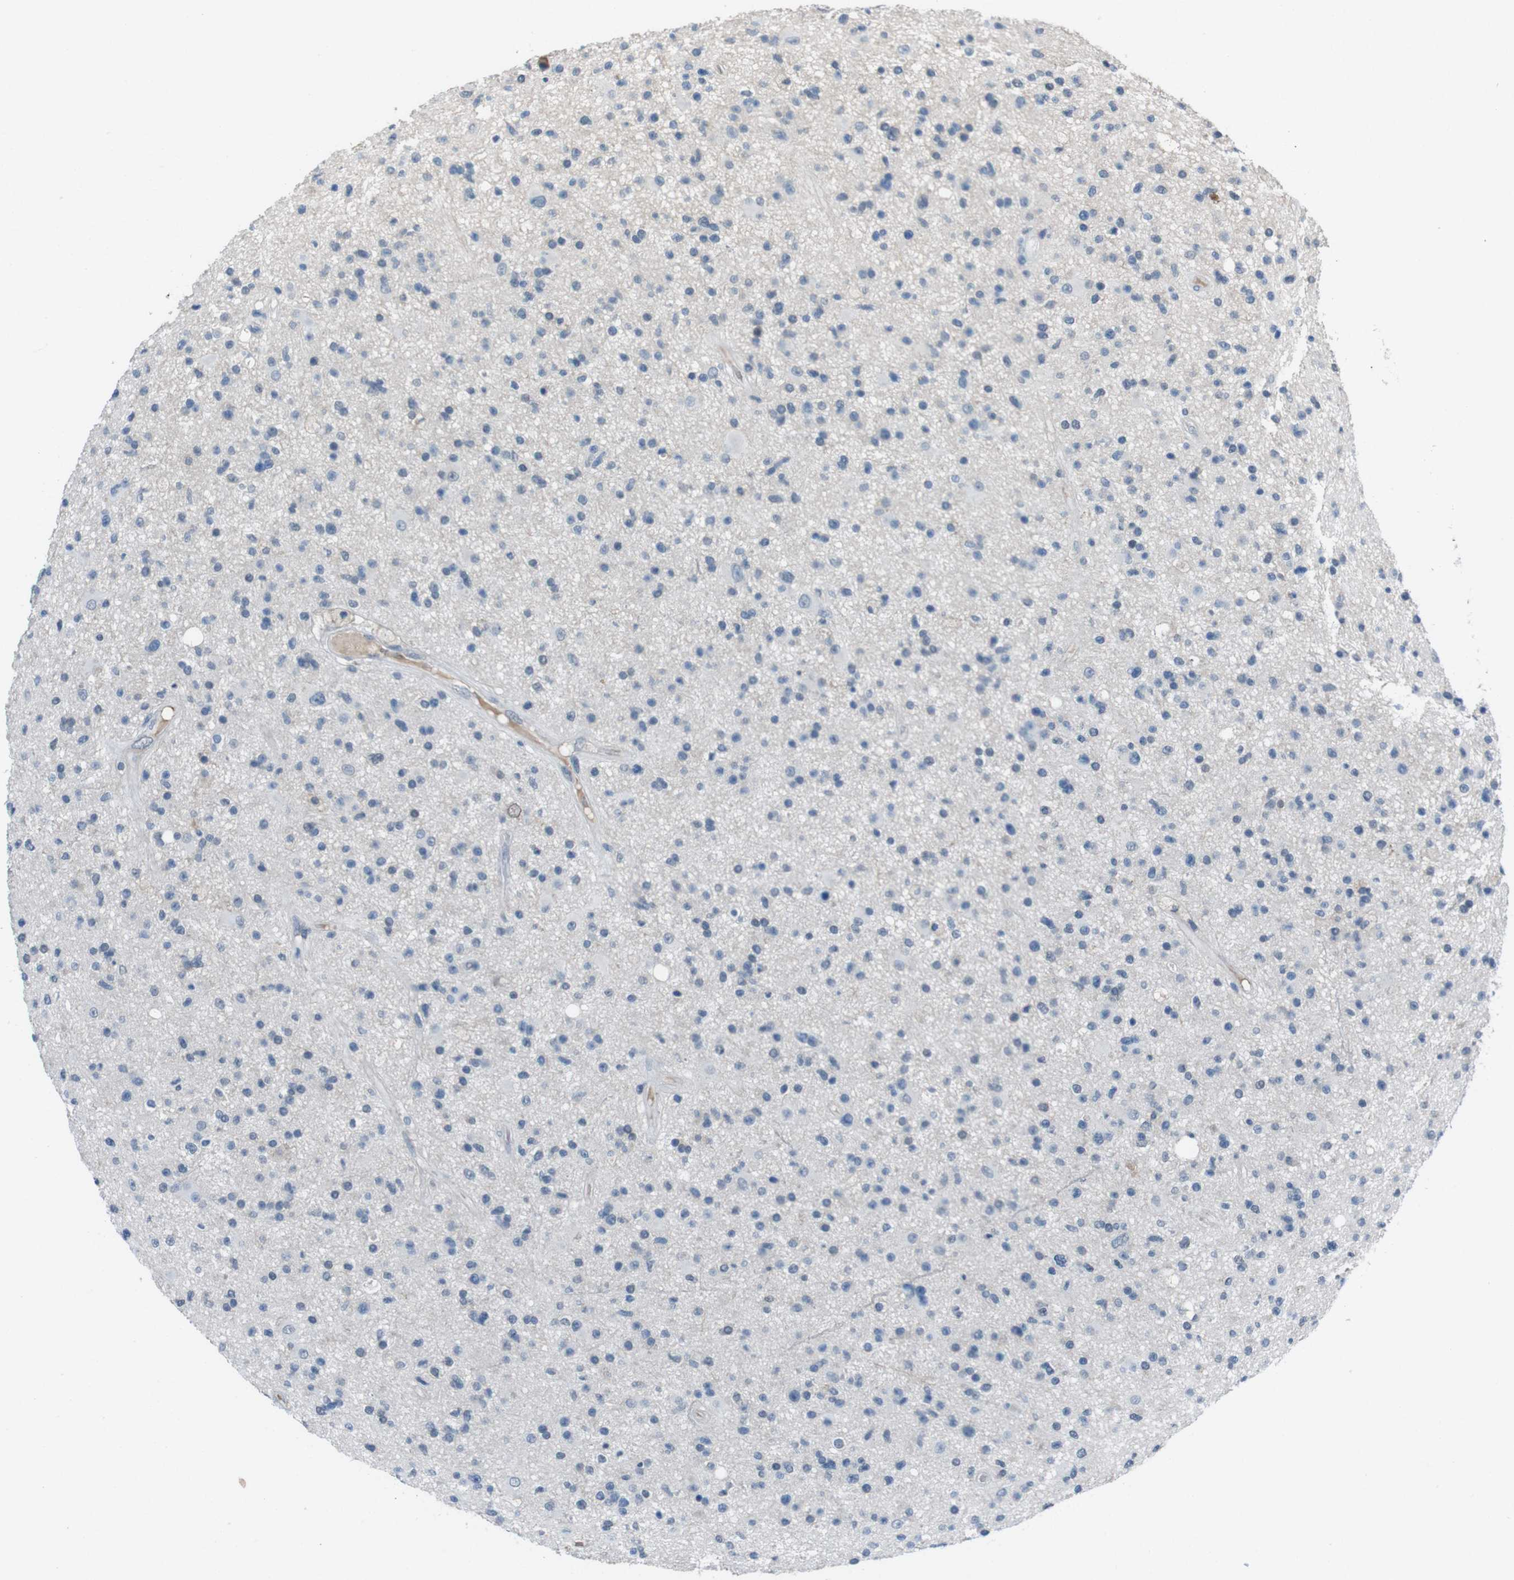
{"staining": {"intensity": "weak", "quantity": "<25%", "location": "cytoplasmic/membranous"}, "tissue": "glioma", "cell_type": "Tumor cells", "image_type": "cancer", "snomed": [{"axis": "morphology", "description": "Glioma, malignant, High grade"}, {"axis": "topography", "description": "Brain"}], "caption": "Immunohistochemistry (IHC) micrograph of human malignant glioma (high-grade) stained for a protein (brown), which shows no positivity in tumor cells.", "gene": "CDHR2", "patient": {"sex": "male", "age": 33}}